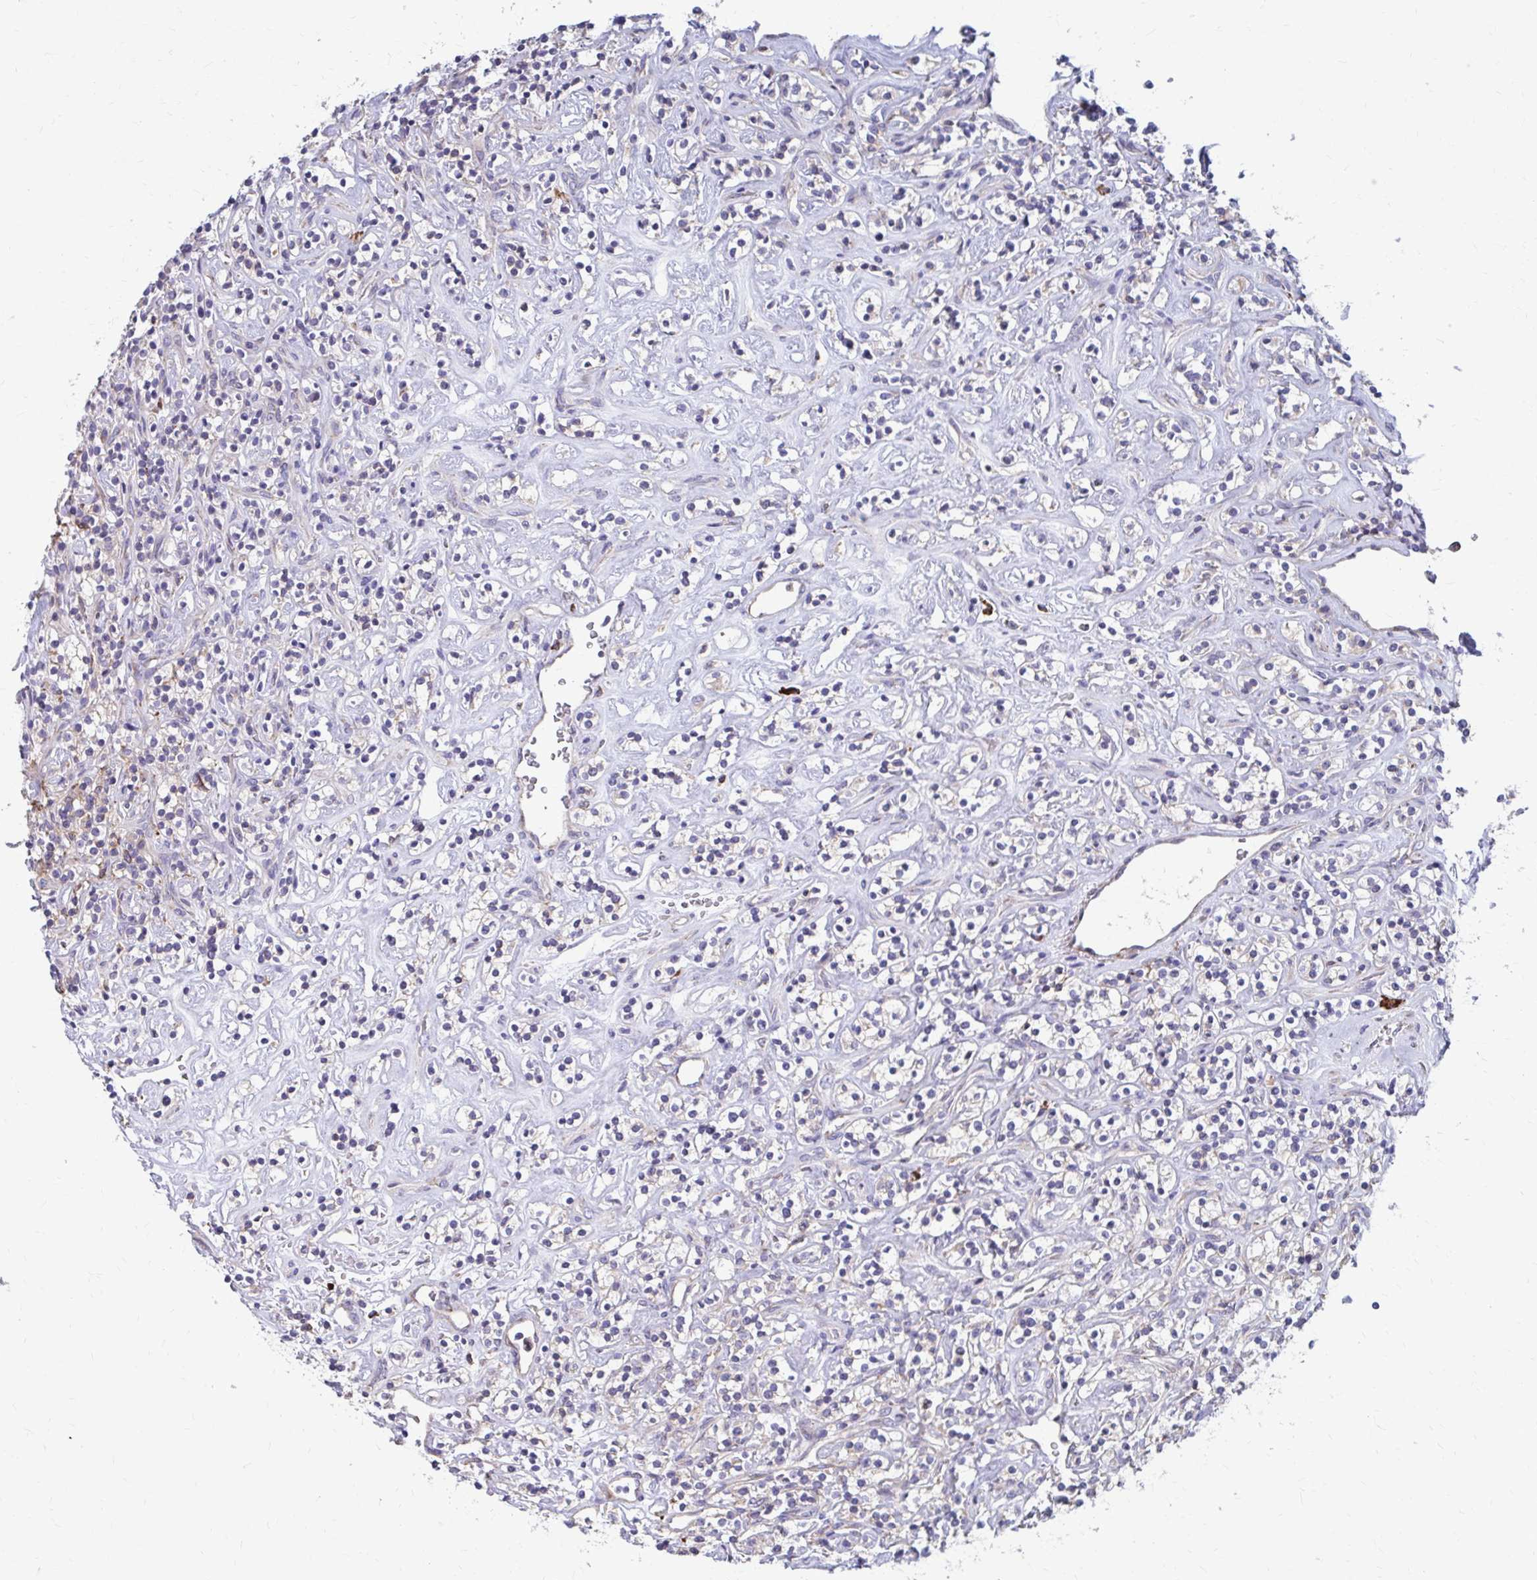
{"staining": {"intensity": "negative", "quantity": "none", "location": "none"}, "tissue": "renal cancer", "cell_type": "Tumor cells", "image_type": "cancer", "snomed": [{"axis": "morphology", "description": "Adenocarcinoma, NOS"}, {"axis": "topography", "description": "Kidney"}], "caption": "A micrograph of human adenocarcinoma (renal) is negative for staining in tumor cells.", "gene": "FKBP2", "patient": {"sex": "male", "age": 77}}